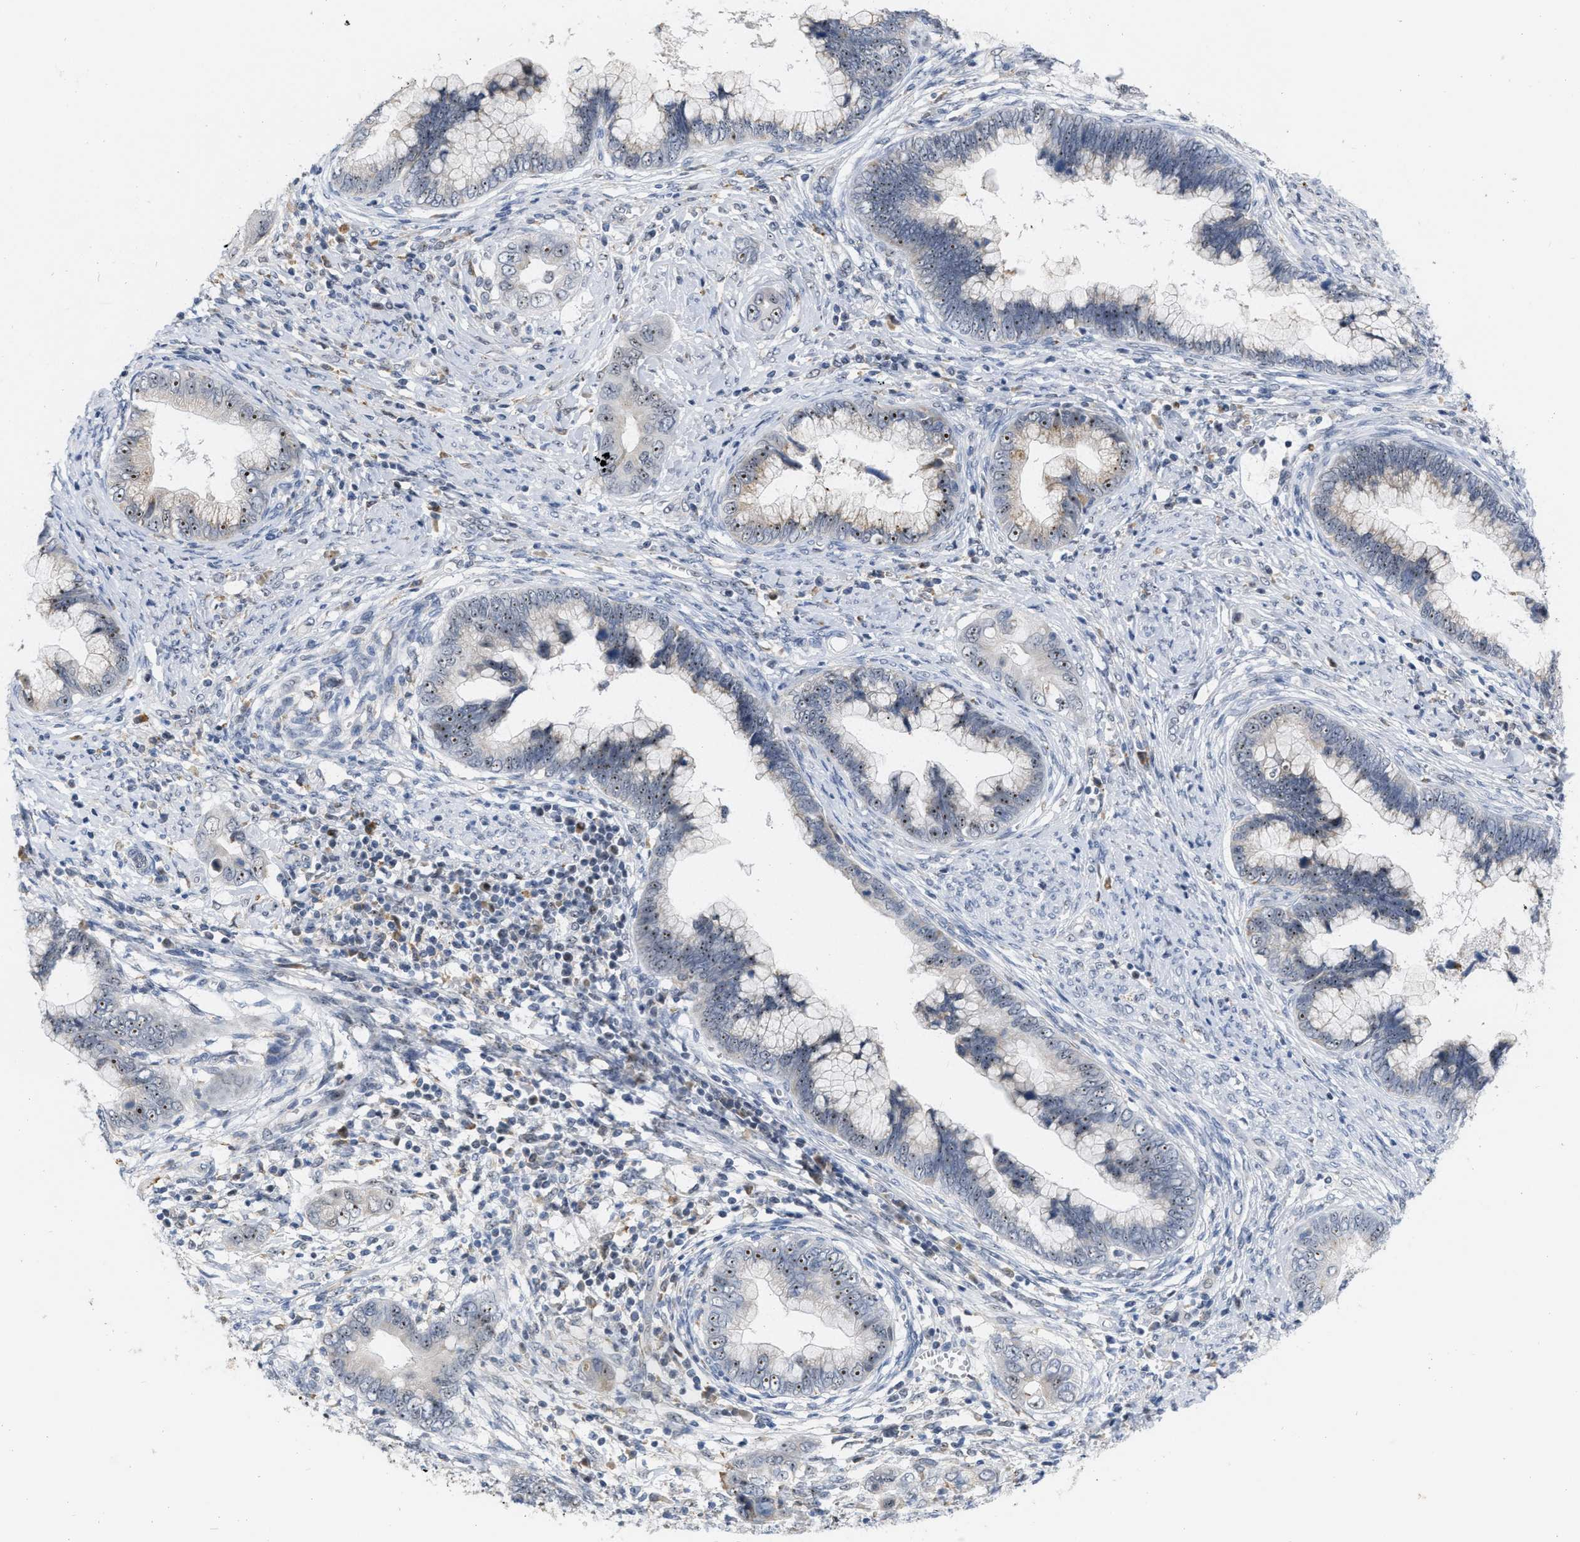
{"staining": {"intensity": "moderate", "quantity": ">75%", "location": "nuclear"}, "tissue": "cervical cancer", "cell_type": "Tumor cells", "image_type": "cancer", "snomed": [{"axis": "morphology", "description": "Adenocarcinoma, NOS"}, {"axis": "topography", "description": "Cervix"}], "caption": "A brown stain highlights moderate nuclear staining of a protein in human adenocarcinoma (cervical) tumor cells. Immunohistochemistry stains the protein of interest in brown and the nuclei are stained blue.", "gene": "ELAC2", "patient": {"sex": "female", "age": 44}}